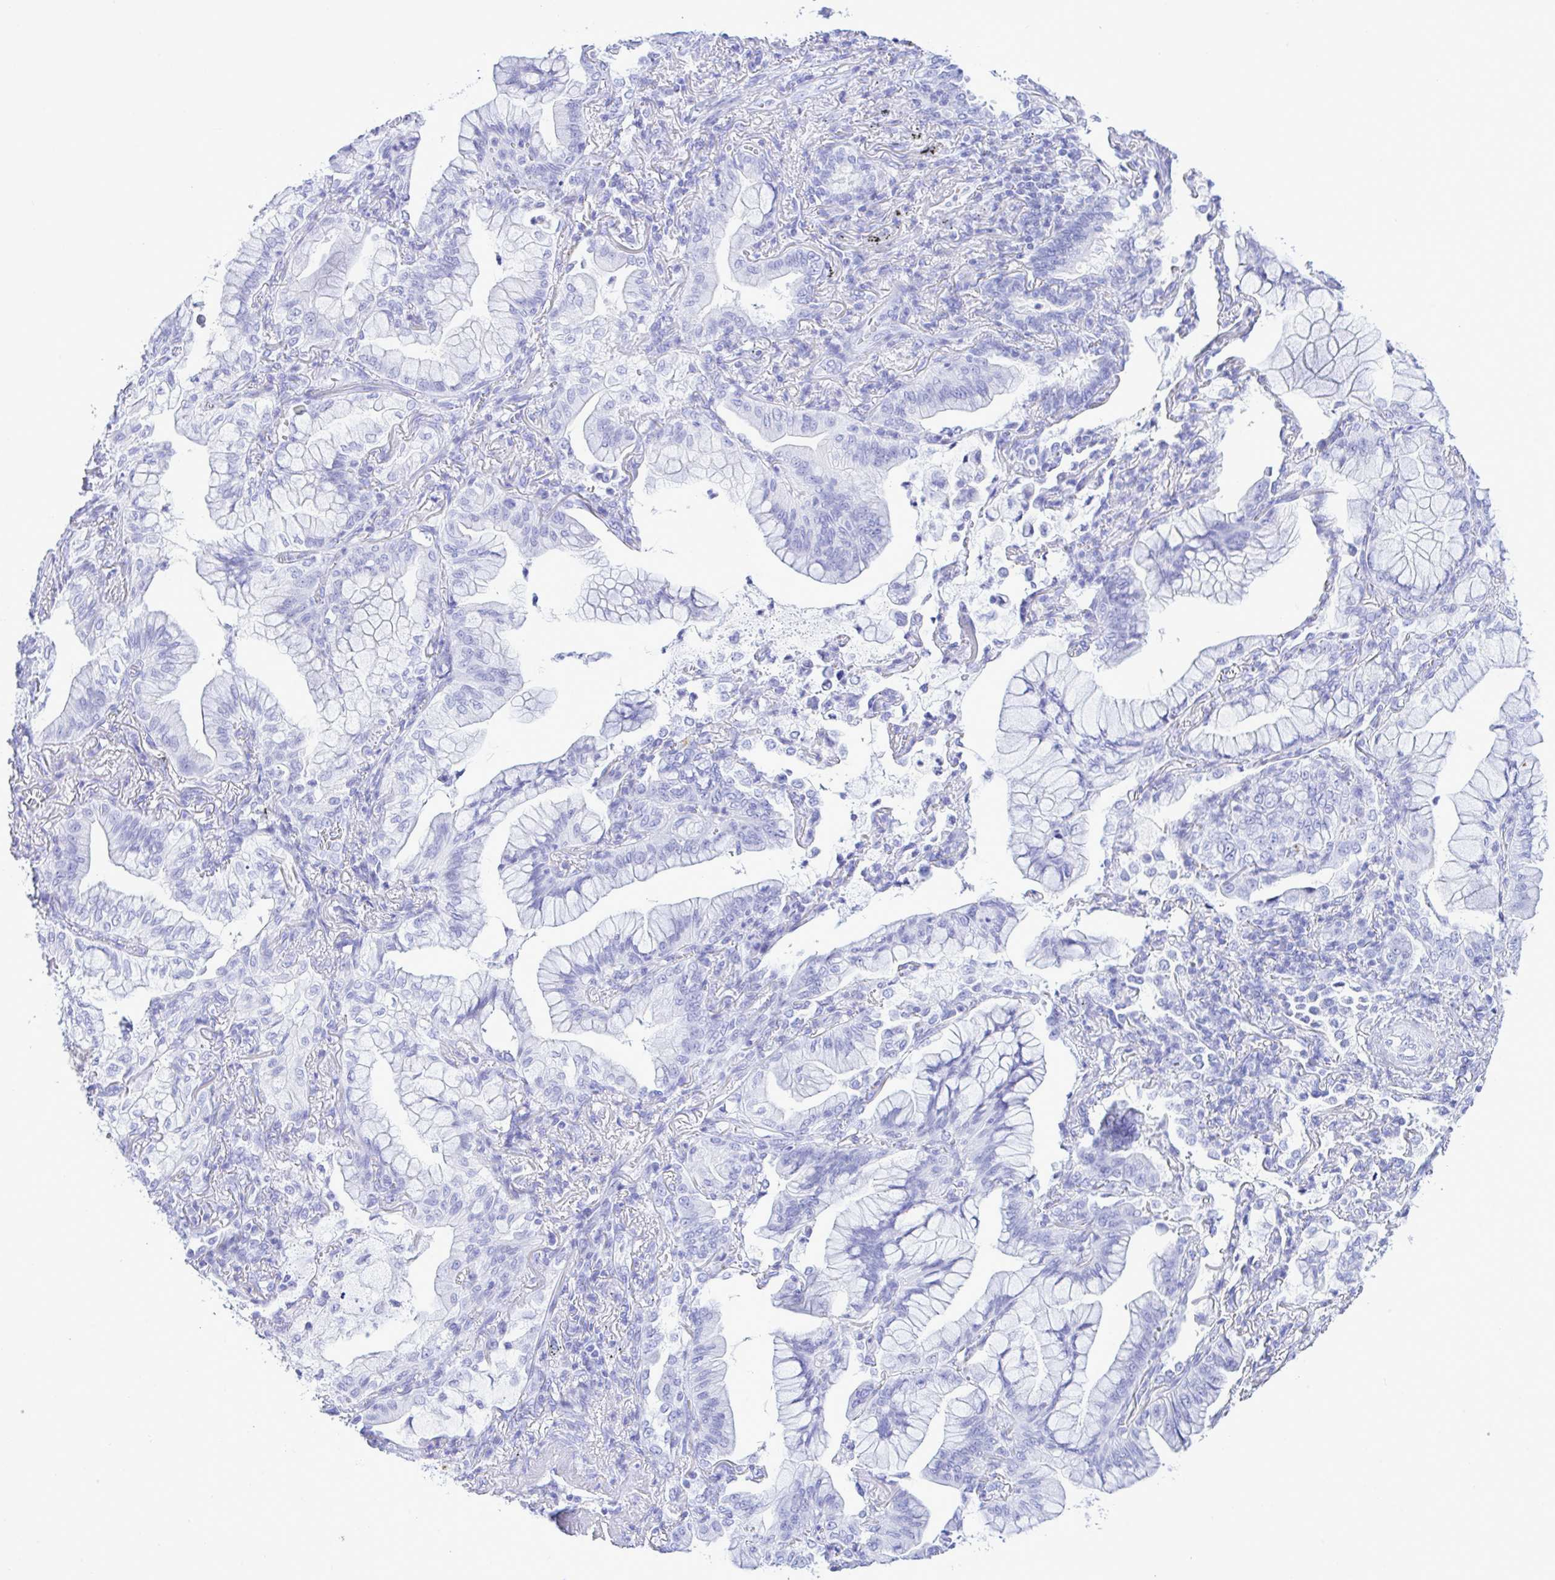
{"staining": {"intensity": "negative", "quantity": "none", "location": "none"}, "tissue": "lung cancer", "cell_type": "Tumor cells", "image_type": "cancer", "snomed": [{"axis": "morphology", "description": "Adenocarcinoma, NOS"}, {"axis": "topography", "description": "Lung"}], "caption": "Lung adenocarcinoma was stained to show a protein in brown. There is no significant positivity in tumor cells.", "gene": "SELENOV", "patient": {"sex": "male", "age": 77}}